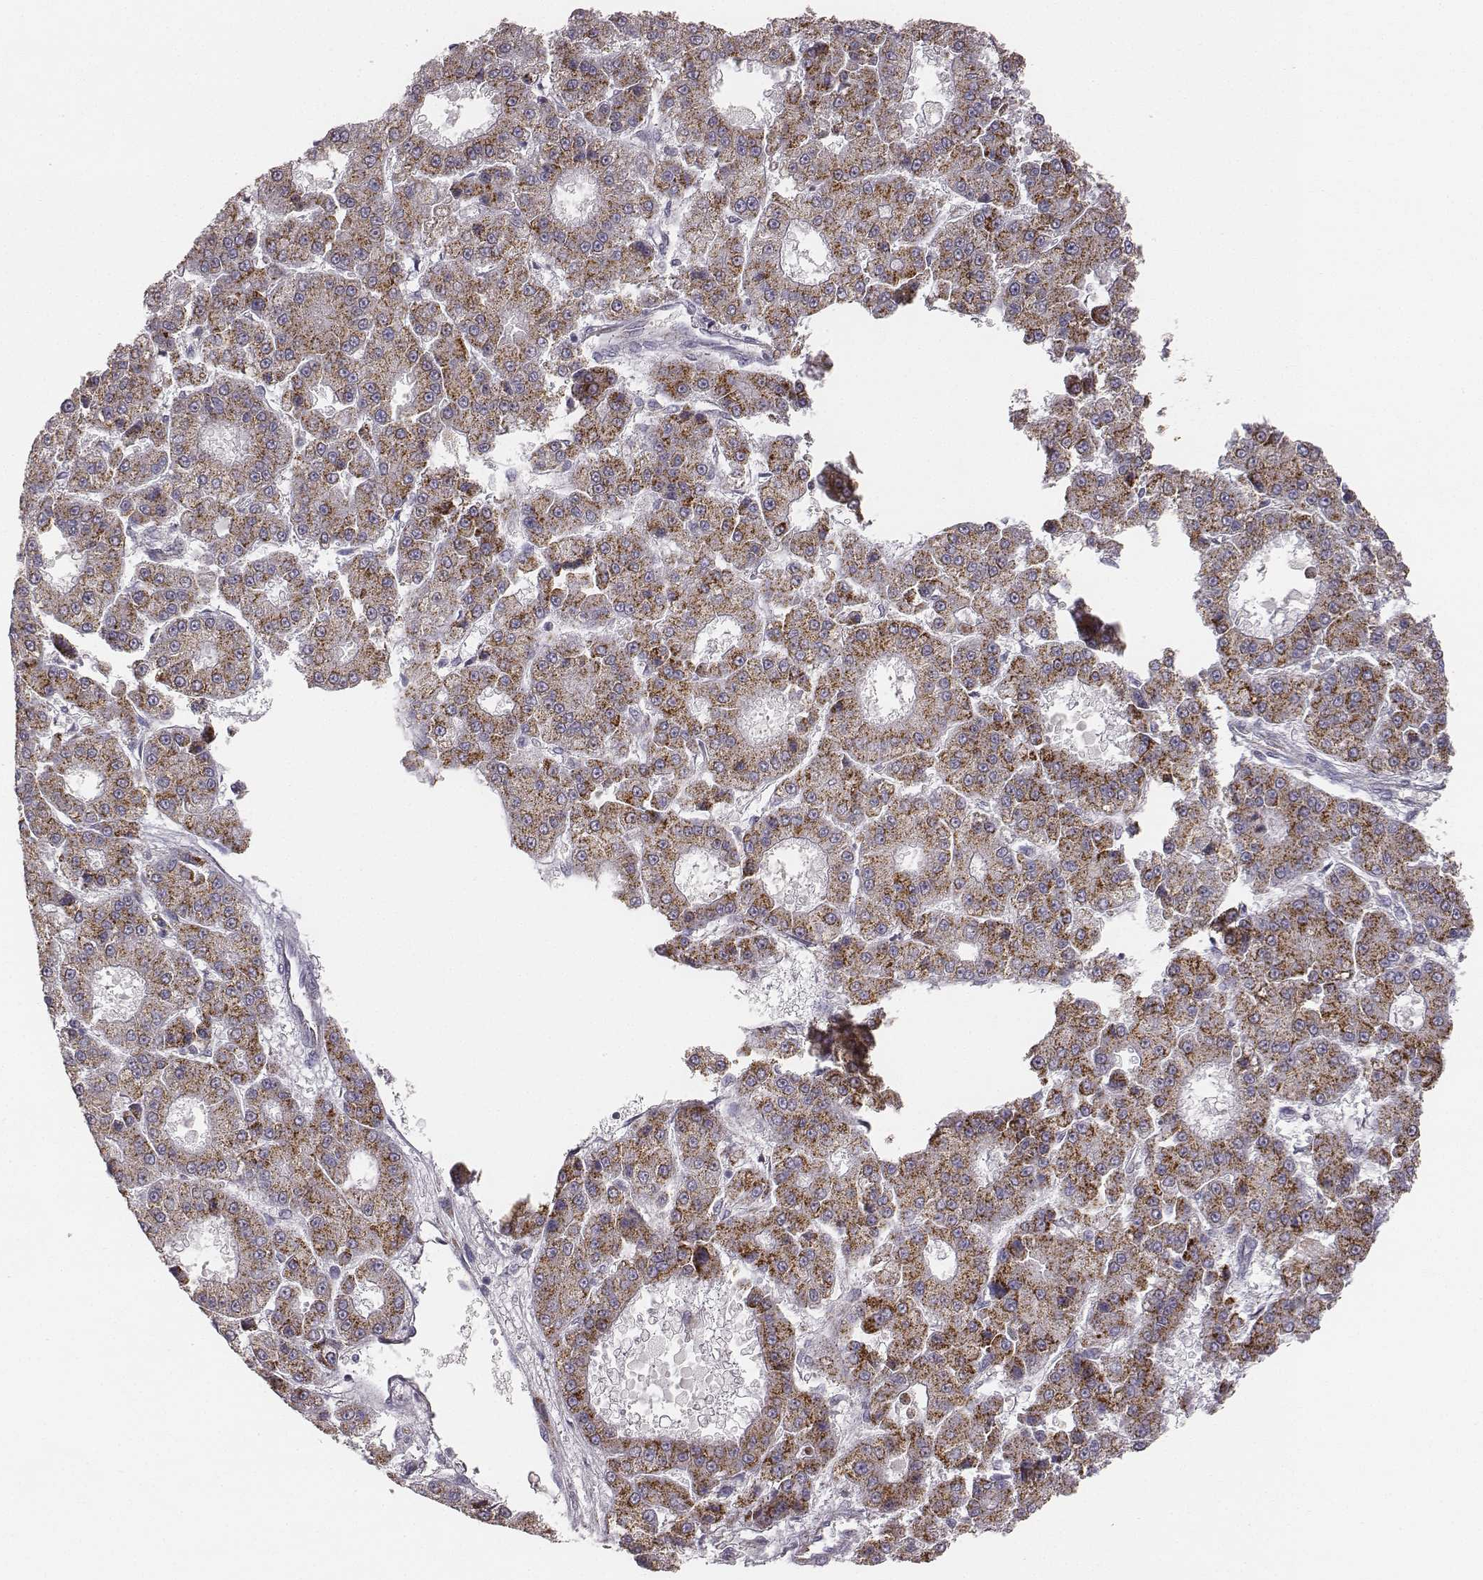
{"staining": {"intensity": "moderate", "quantity": "25%-75%", "location": "cytoplasmic/membranous"}, "tissue": "liver cancer", "cell_type": "Tumor cells", "image_type": "cancer", "snomed": [{"axis": "morphology", "description": "Carcinoma, Hepatocellular, NOS"}, {"axis": "topography", "description": "Liver"}], "caption": "Moderate cytoplasmic/membranous positivity is present in about 25%-75% of tumor cells in liver cancer (hepatocellular carcinoma).", "gene": "ABCD3", "patient": {"sex": "male", "age": 70}}